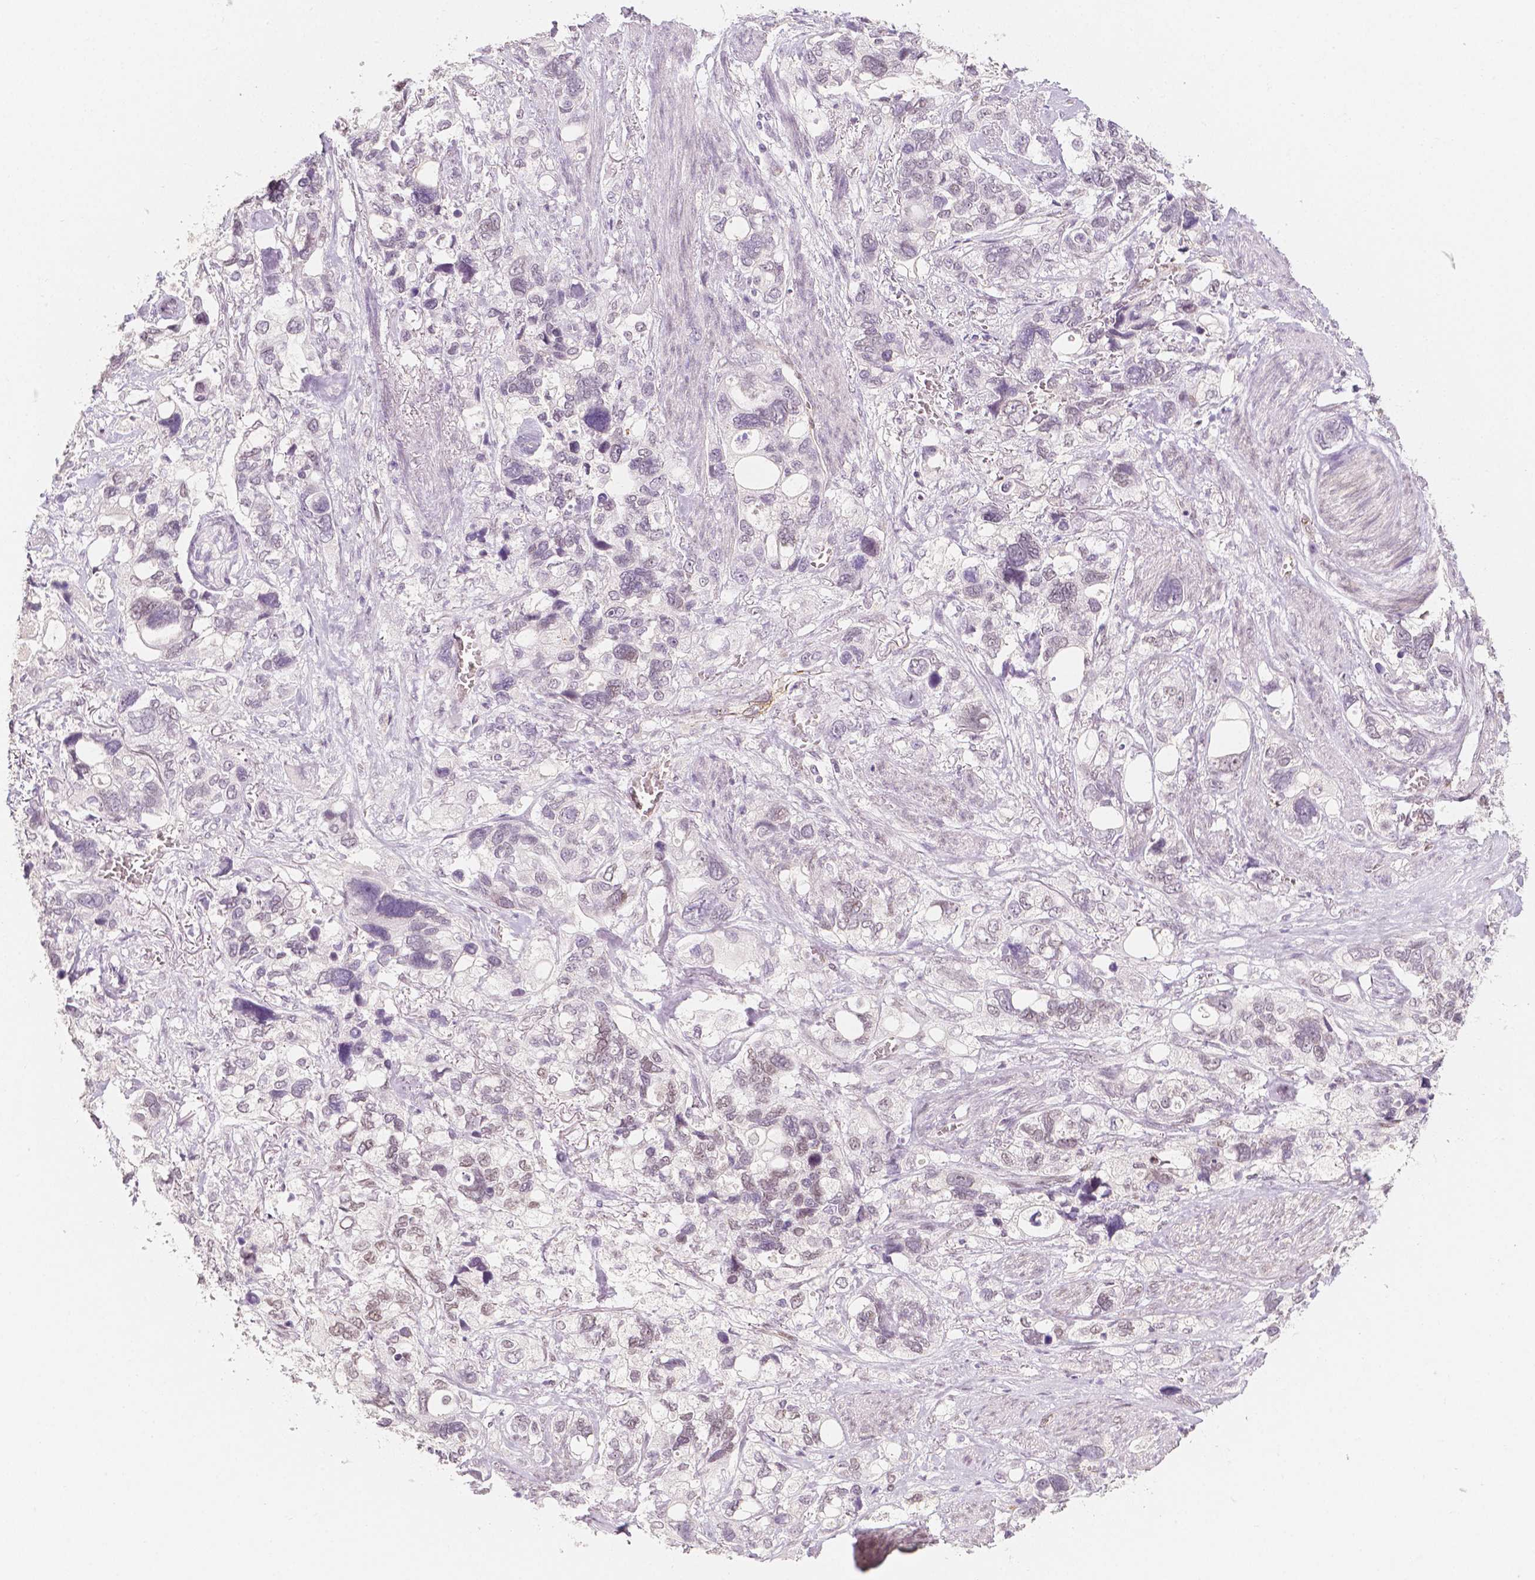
{"staining": {"intensity": "weak", "quantity": "<25%", "location": "nuclear"}, "tissue": "stomach cancer", "cell_type": "Tumor cells", "image_type": "cancer", "snomed": [{"axis": "morphology", "description": "Adenocarcinoma, NOS"}, {"axis": "topography", "description": "Stomach, upper"}], "caption": "DAB (3,3'-diaminobenzidine) immunohistochemical staining of stomach cancer (adenocarcinoma) exhibits no significant expression in tumor cells. (DAB immunohistochemistry (IHC) visualized using brightfield microscopy, high magnification).", "gene": "KDM5B", "patient": {"sex": "female", "age": 81}}